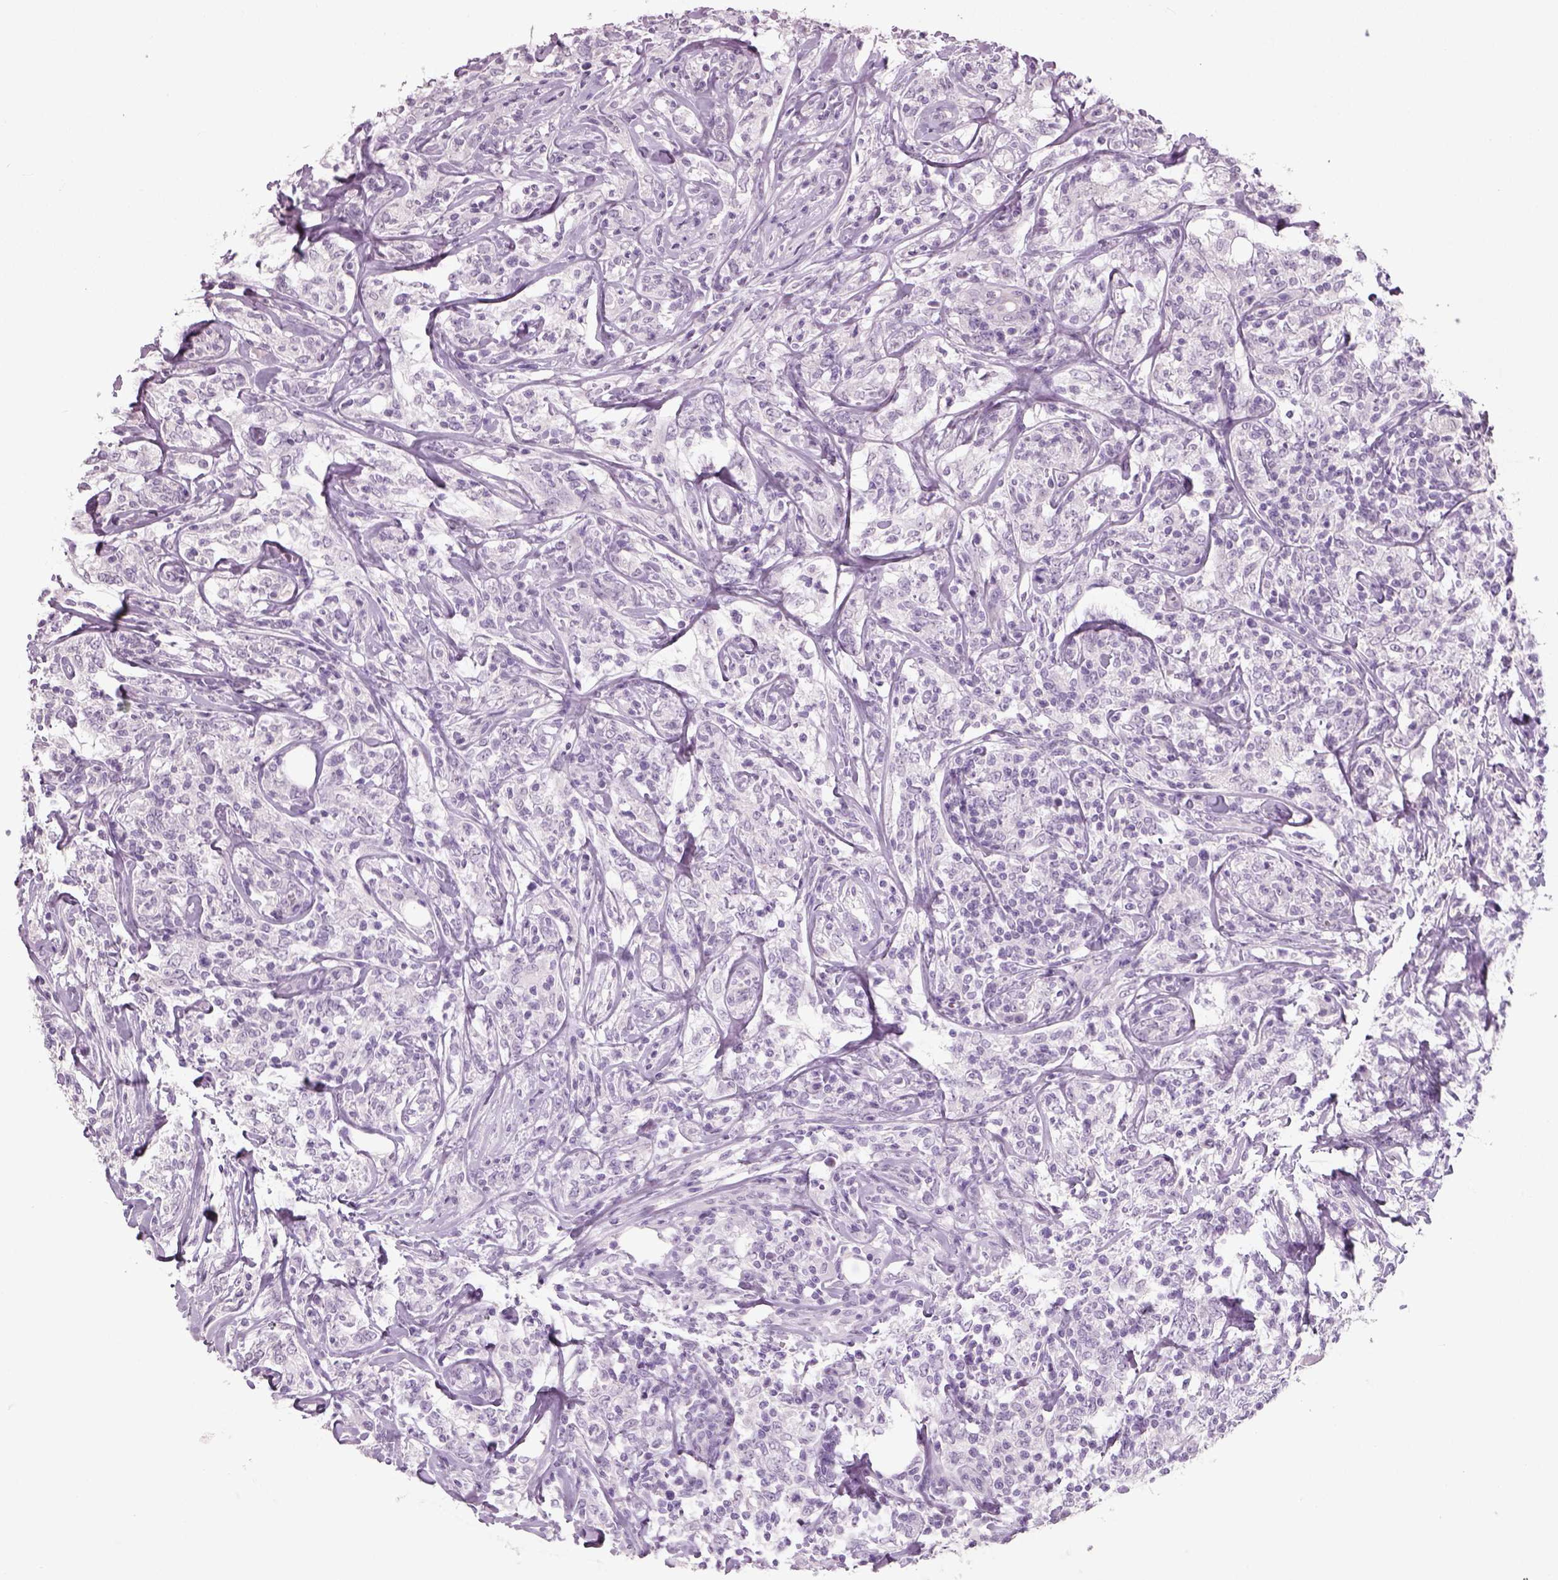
{"staining": {"intensity": "negative", "quantity": "none", "location": "none"}, "tissue": "lymphoma", "cell_type": "Tumor cells", "image_type": "cancer", "snomed": [{"axis": "morphology", "description": "Malignant lymphoma, non-Hodgkin's type, High grade"}, {"axis": "topography", "description": "Lymph node"}], "caption": "Photomicrograph shows no protein staining in tumor cells of malignant lymphoma, non-Hodgkin's type (high-grade) tissue.", "gene": "SLC6A2", "patient": {"sex": "female", "age": 84}}